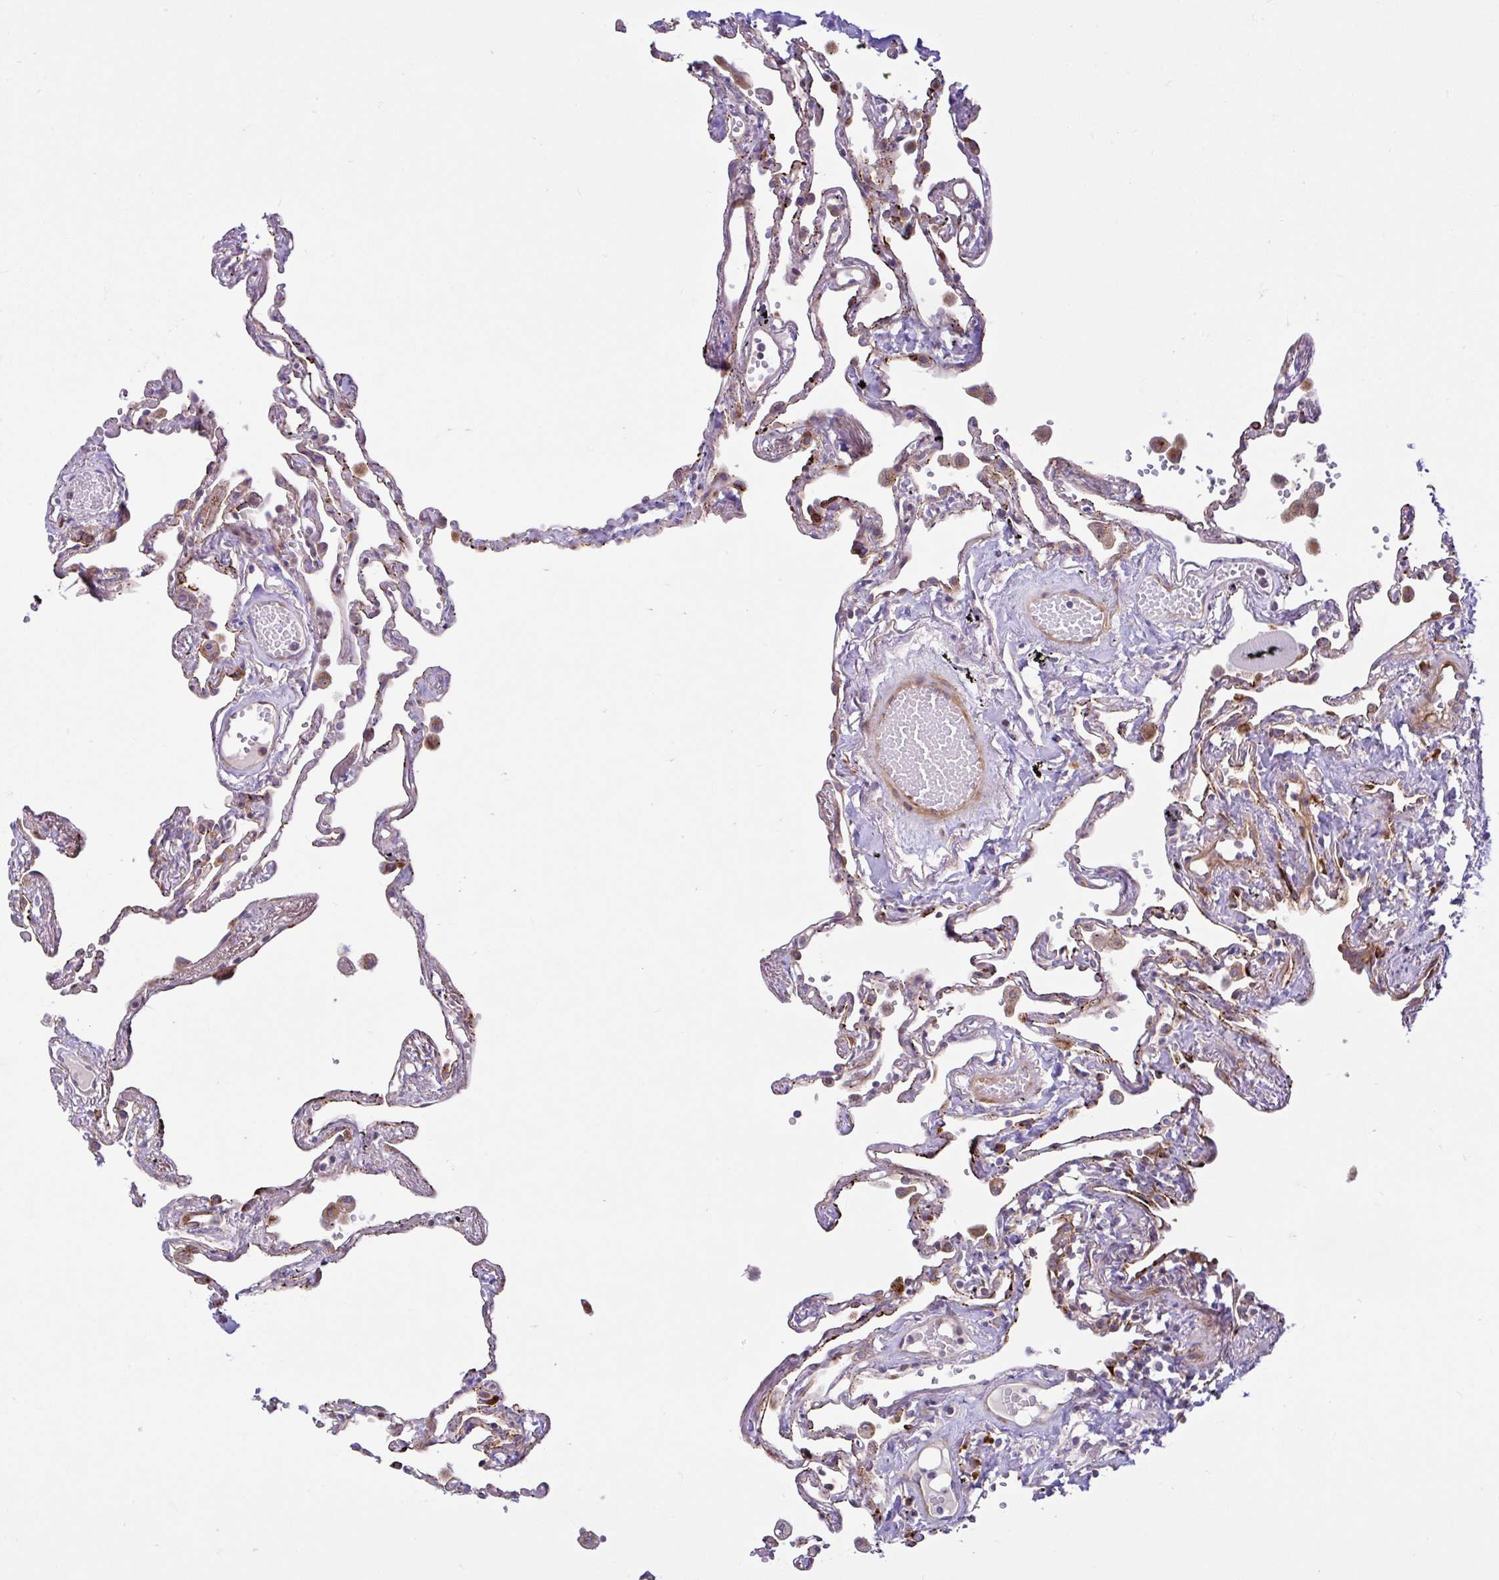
{"staining": {"intensity": "moderate", "quantity": "<25%", "location": "cytoplasmic/membranous"}, "tissue": "lung", "cell_type": "Alveolar cells", "image_type": "normal", "snomed": [{"axis": "morphology", "description": "Normal tissue, NOS"}, {"axis": "topography", "description": "Lung"}], "caption": "Alveolar cells reveal moderate cytoplasmic/membranous expression in about <25% of cells in unremarkable lung. (IHC, brightfield microscopy, high magnification).", "gene": "NTPCR", "patient": {"sex": "female", "age": 67}}